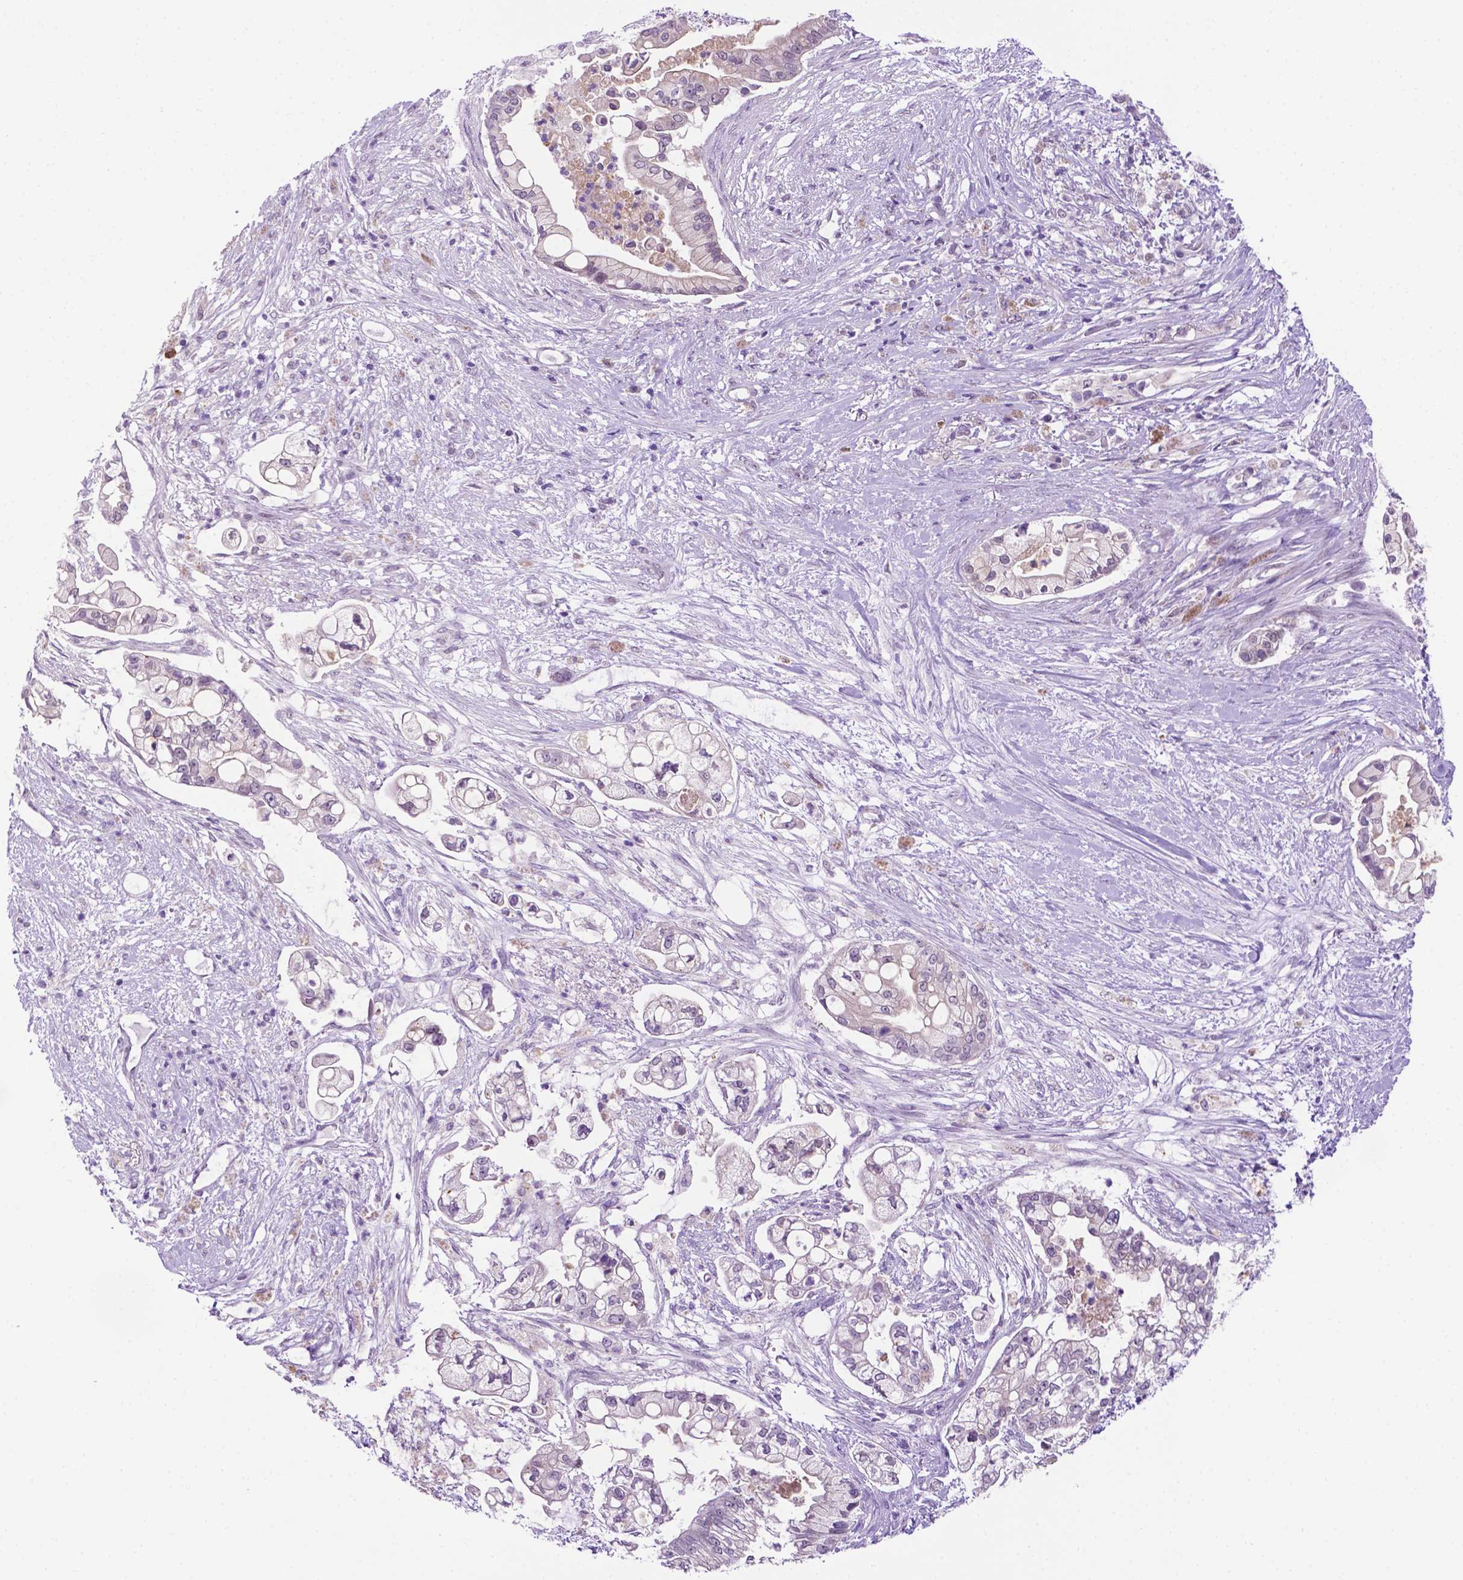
{"staining": {"intensity": "negative", "quantity": "none", "location": "none"}, "tissue": "pancreatic cancer", "cell_type": "Tumor cells", "image_type": "cancer", "snomed": [{"axis": "morphology", "description": "Adenocarcinoma, NOS"}, {"axis": "topography", "description": "Pancreas"}], "caption": "This is an IHC histopathology image of pancreatic adenocarcinoma. There is no staining in tumor cells.", "gene": "MMP27", "patient": {"sex": "female", "age": 69}}